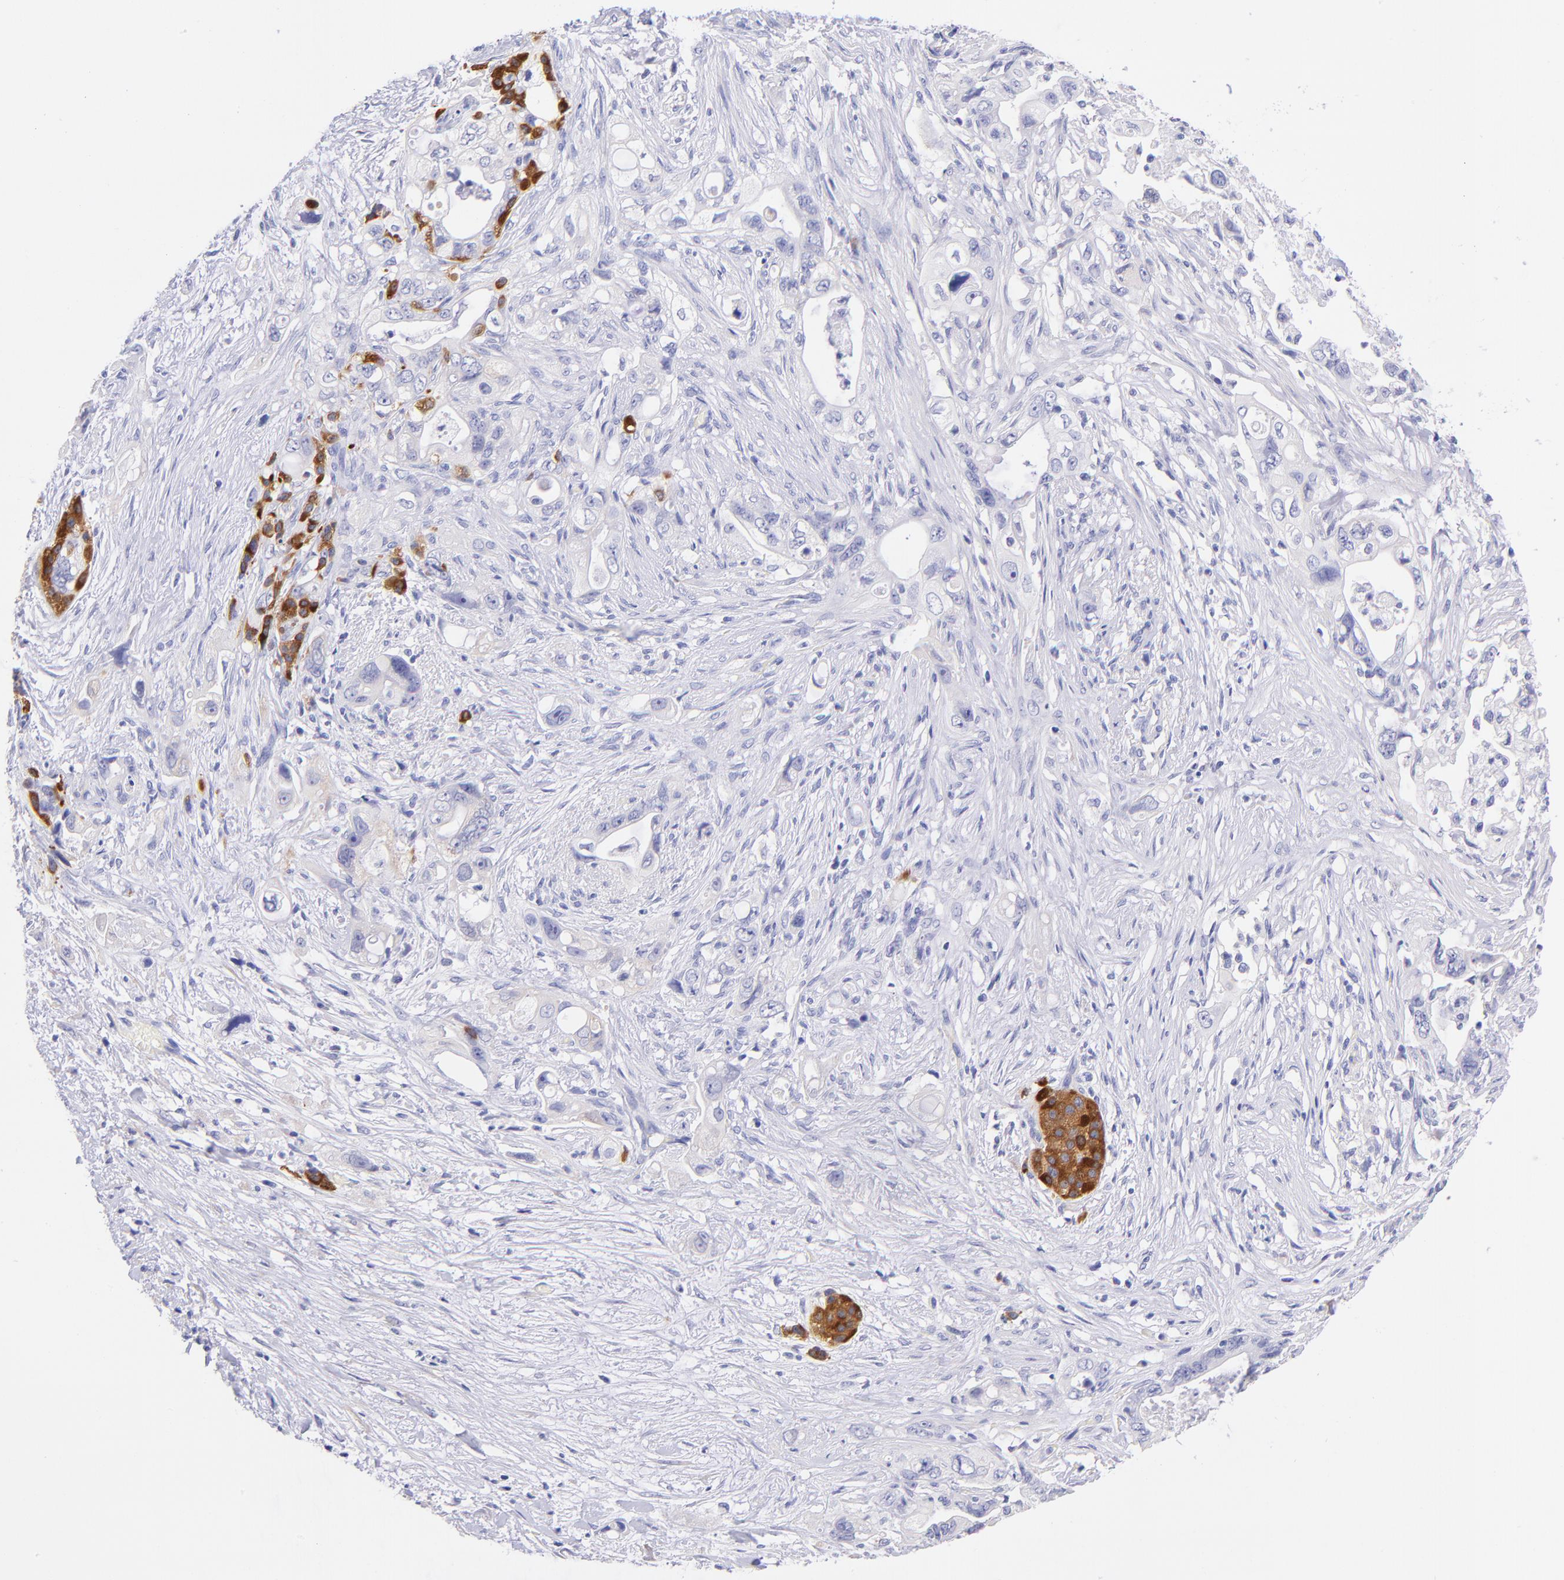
{"staining": {"intensity": "moderate", "quantity": "<25%", "location": "cytoplasmic/membranous"}, "tissue": "pancreatic cancer", "cell_type": "Tumor cells", "image_type": "cancer", "snomed": [{"axis": "morphology", "description": "Normal tissue, NOS"}, {"axis": "topography", "description": "Pancreas"}], "caption": "High-magnification brightfield microscopy of pancreatic cancer stained with DAB (brown) and counterstained with hematoxylin (blue). tumor cells exhibit moderate cytoplasmic/membranous staining is appreciated in approximately<25% of cells.", "gene": "RAB3B", "patient": {"sex": "male", "age": 42}}